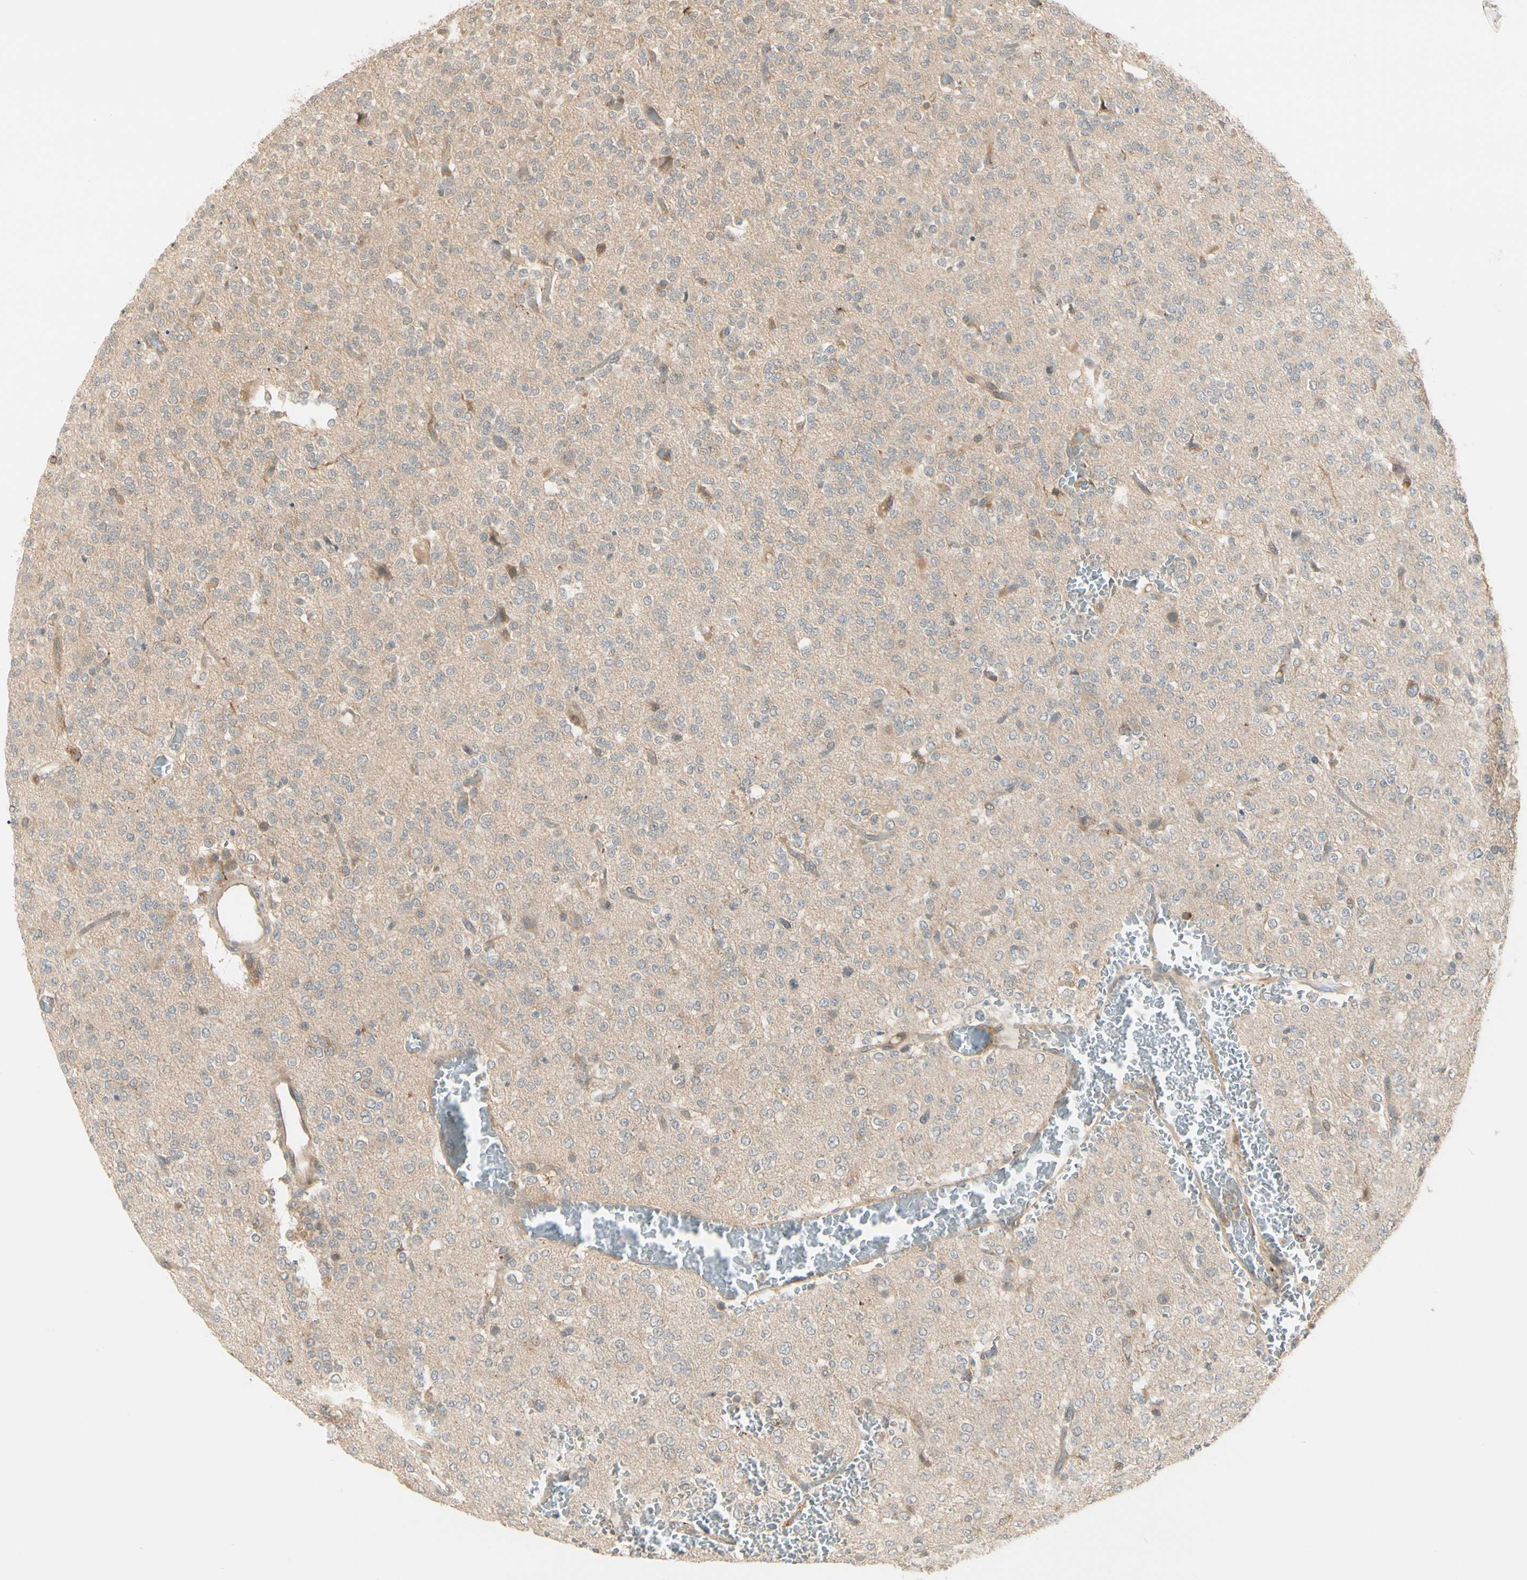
{"staining": {"intensity": "weak", "quantity": ">75%", "location": "cytoplasmic/membranous"}, "tissue": "glioma", "cell_type": "Tumor cells", "image_type": "cancer", "snomed": [{"axis": "morphology", "description": "Glioma, malignant, Low grade"}, {"axis": "topography", "description": "Brain"}], "caption": "The image demonstrates staining of low-grade glioma (malignant), revealing weak cytoplasmic/membranous protein expression (brown color) within tumor cells. (DAB = brown stain, brightfield microscopy at high magnification).", "gene": "F2R", "patient": {"sex": "male", "age": 38}}